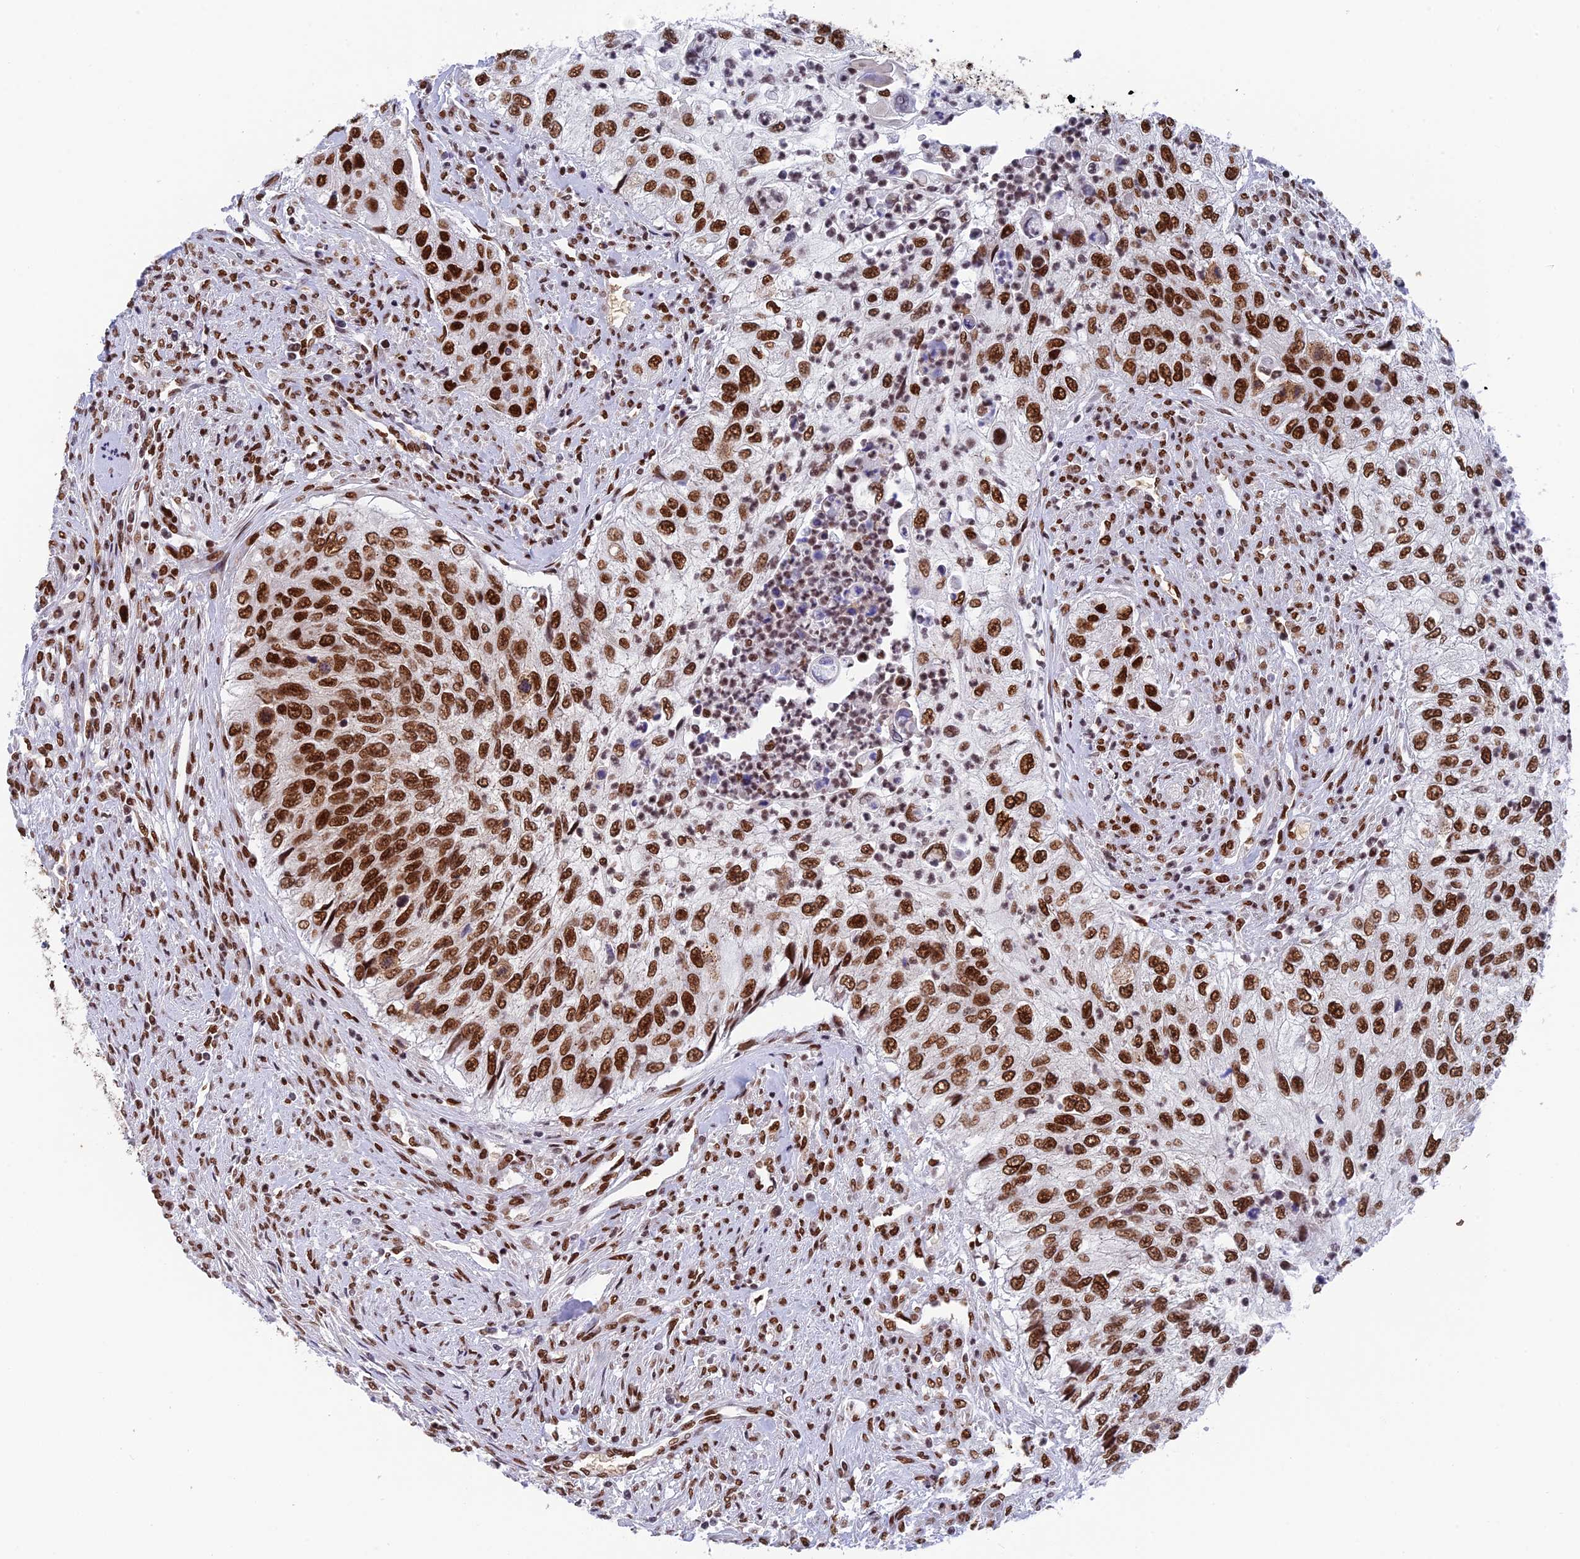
{"staining": {"intensity": "strong", "quantity": ">75%", "location": "nuclear"}, "tissue": "urothelial cancer", "cell_type": "Tumor cells", "image_type": "cancer", "snomed": [{"axis": "morphology", "description": "Urothelial carcinoma, High grade"}, {"axis": "topography", "description": "Urinary bladder"}], "caption": "DAB (3,3'-diaminobenzidine) immunohistochemical staining of urothelial cancer reveals strong nuclear protein expression in approximately >75% of tumor cells. (DAB (3,3'-diaminobenzidine) IHC with brightfield microscopy, high magnification).", "gene": "EEF1AKMT3", "patient": {"sex": "female", "age": 60}}